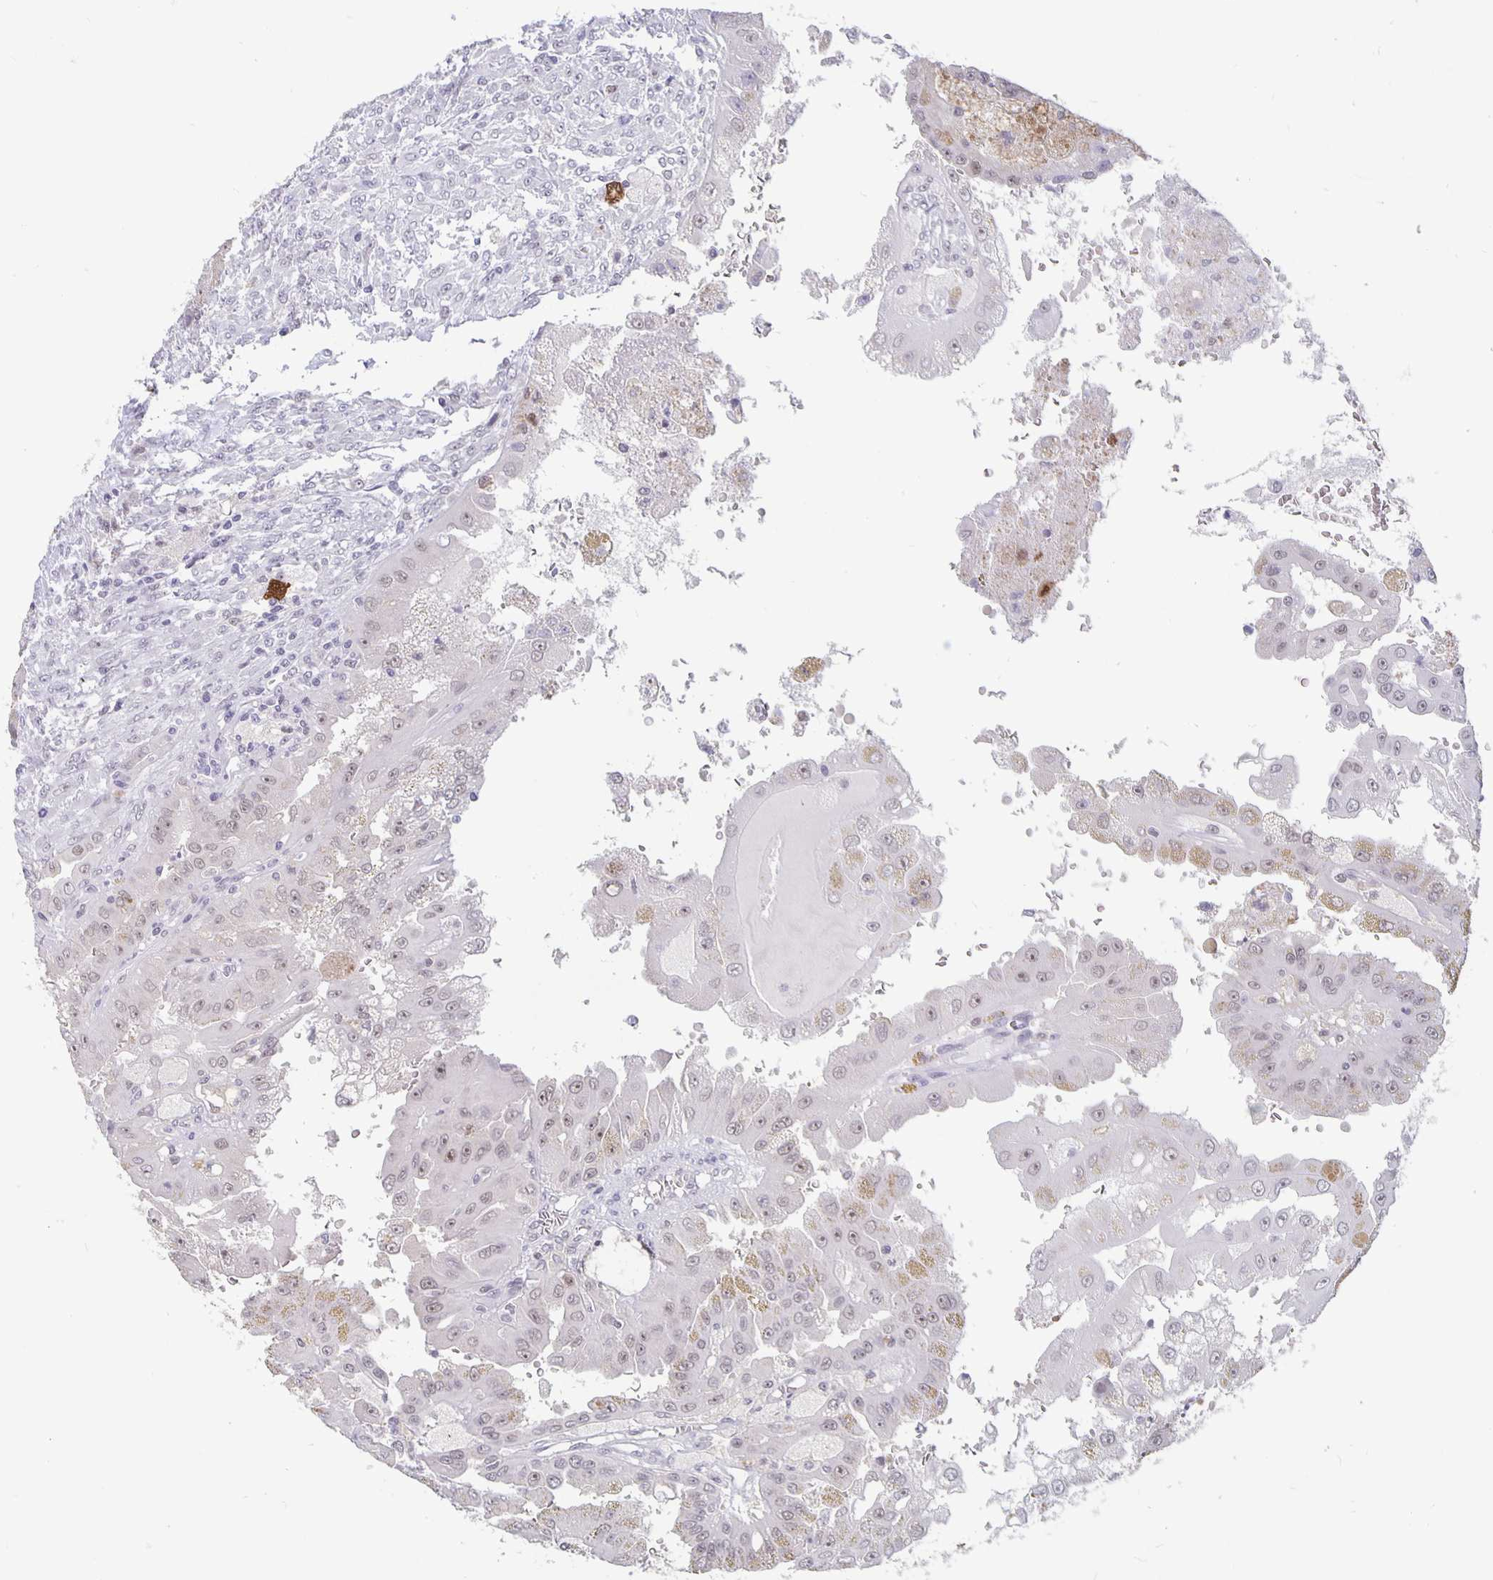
{"staining": {"intensity": "weak", "quantity": "<25%", "location": "nuclear"}, "tissue": "renal cancer", "cell_type": "Tumor cells", "image_type": "cancer", "snomed": [{"axis": "morphology", "description": "Adenocarcinoma, NOS"}, {"axis": "topography", "description": "Kidney"}], "caption": "The photomicrograph reveals no significant staining in tumor cells of renal cancer (adenocarcinoma).", "gene": "ZNF691", "patient": {"sex": "male", "age": 58}}